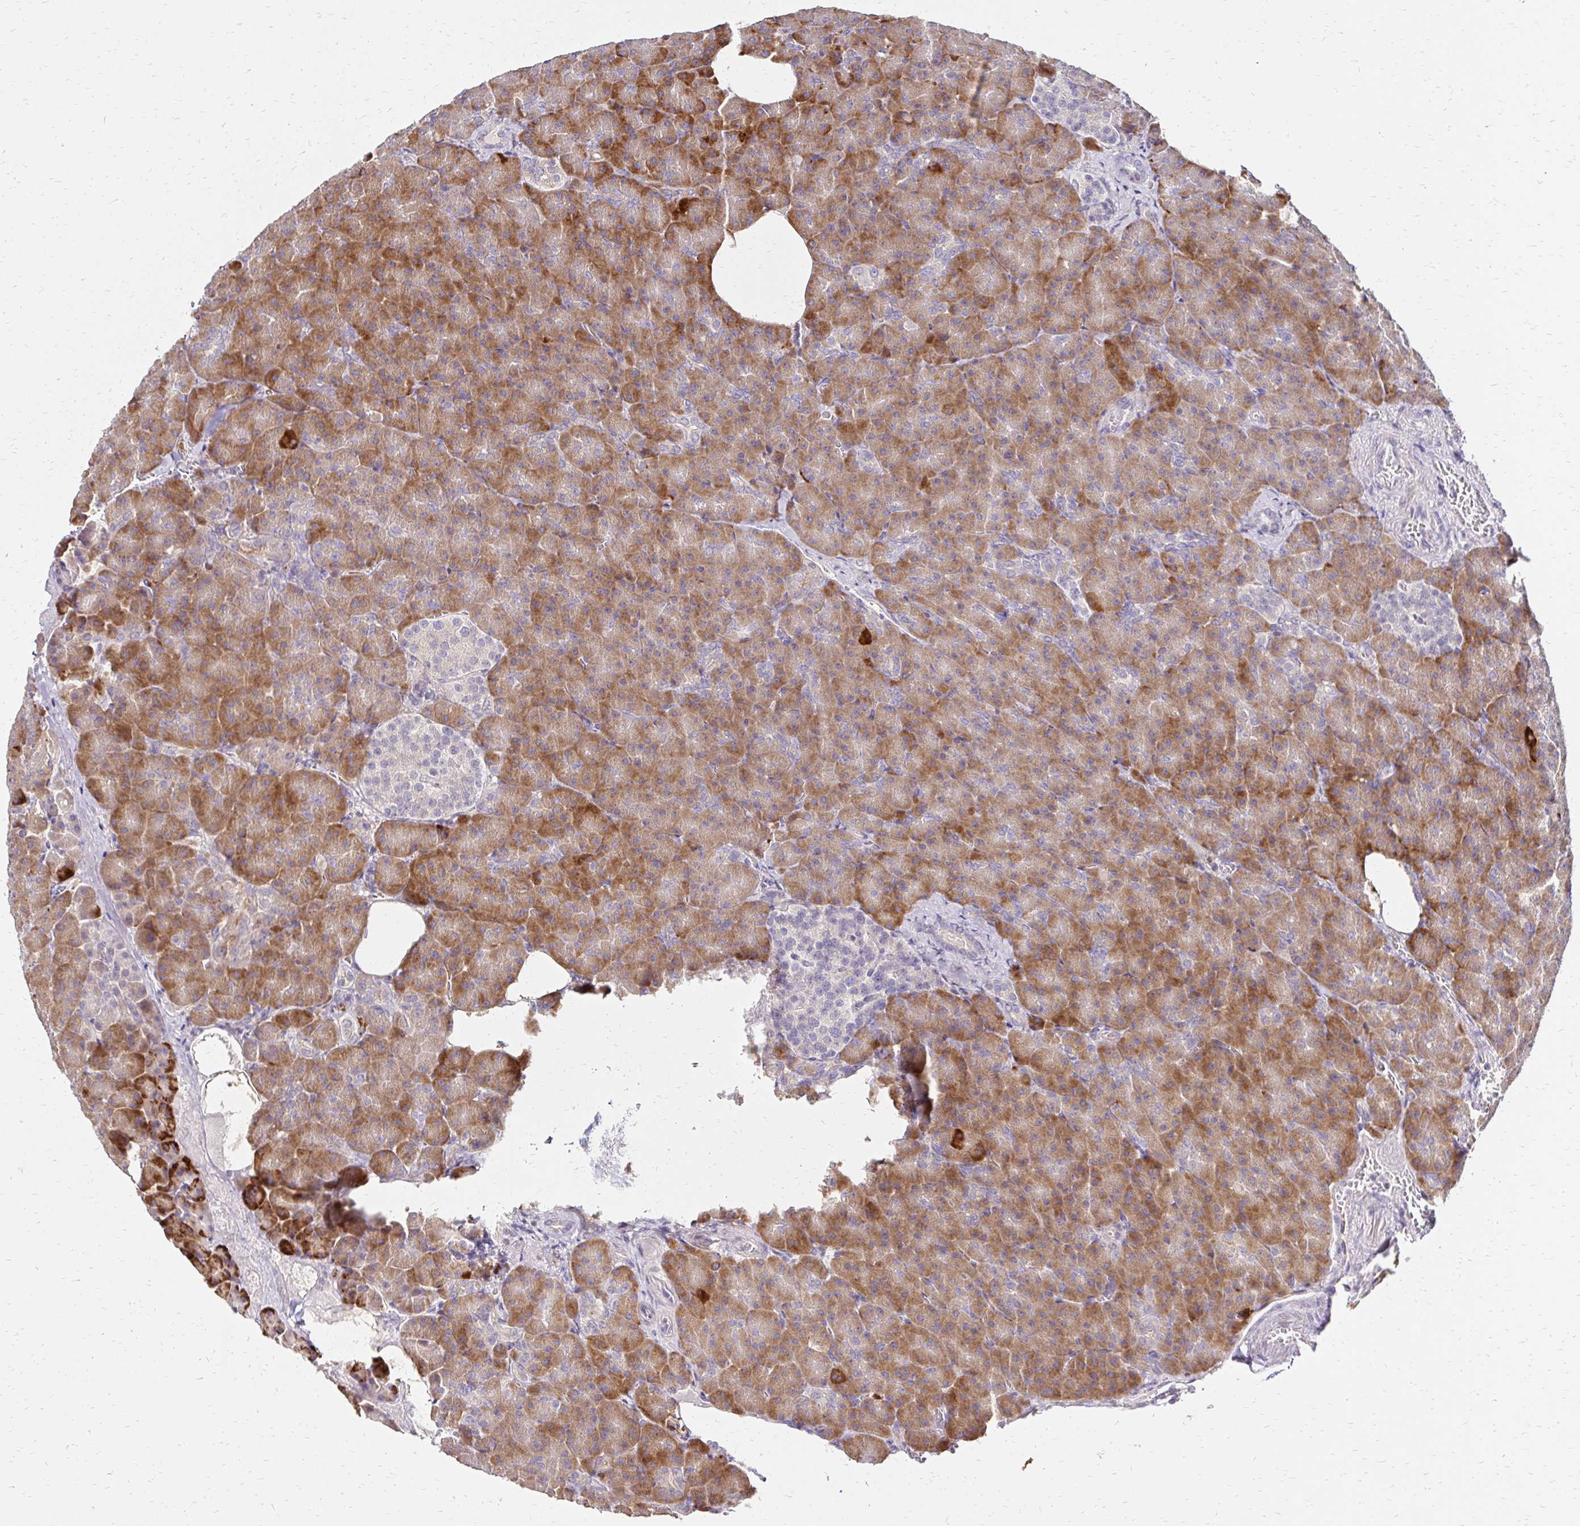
{"staining": {"intensity": "moderate", "quantity": ">75%", "location": "cytoplasmic/membranous"}, "tissue": "pancreas", "cell_type": "Exocrine glandular cells", "image_type": "normal", "snomed": [{"axis": "morphology", "description": "Normal tissue, NOS"}, {"axis": "topography", "description": "Pancreas"}], "caption": "Immunohistochemistry (DAB) staining of unremarkable human pancreas reveals moderate cytoplasmic/membranous protein staining in about >75% of exocrine glandular cells. The staining is performed using DAB (3,3'-diaminobenzidine) brown chromogen to label protein expression. The nuclei are counter-stained blue using hematoxylin.", "gene": "PRIMA1", "patient": {"sex": "female", "age": 74}}